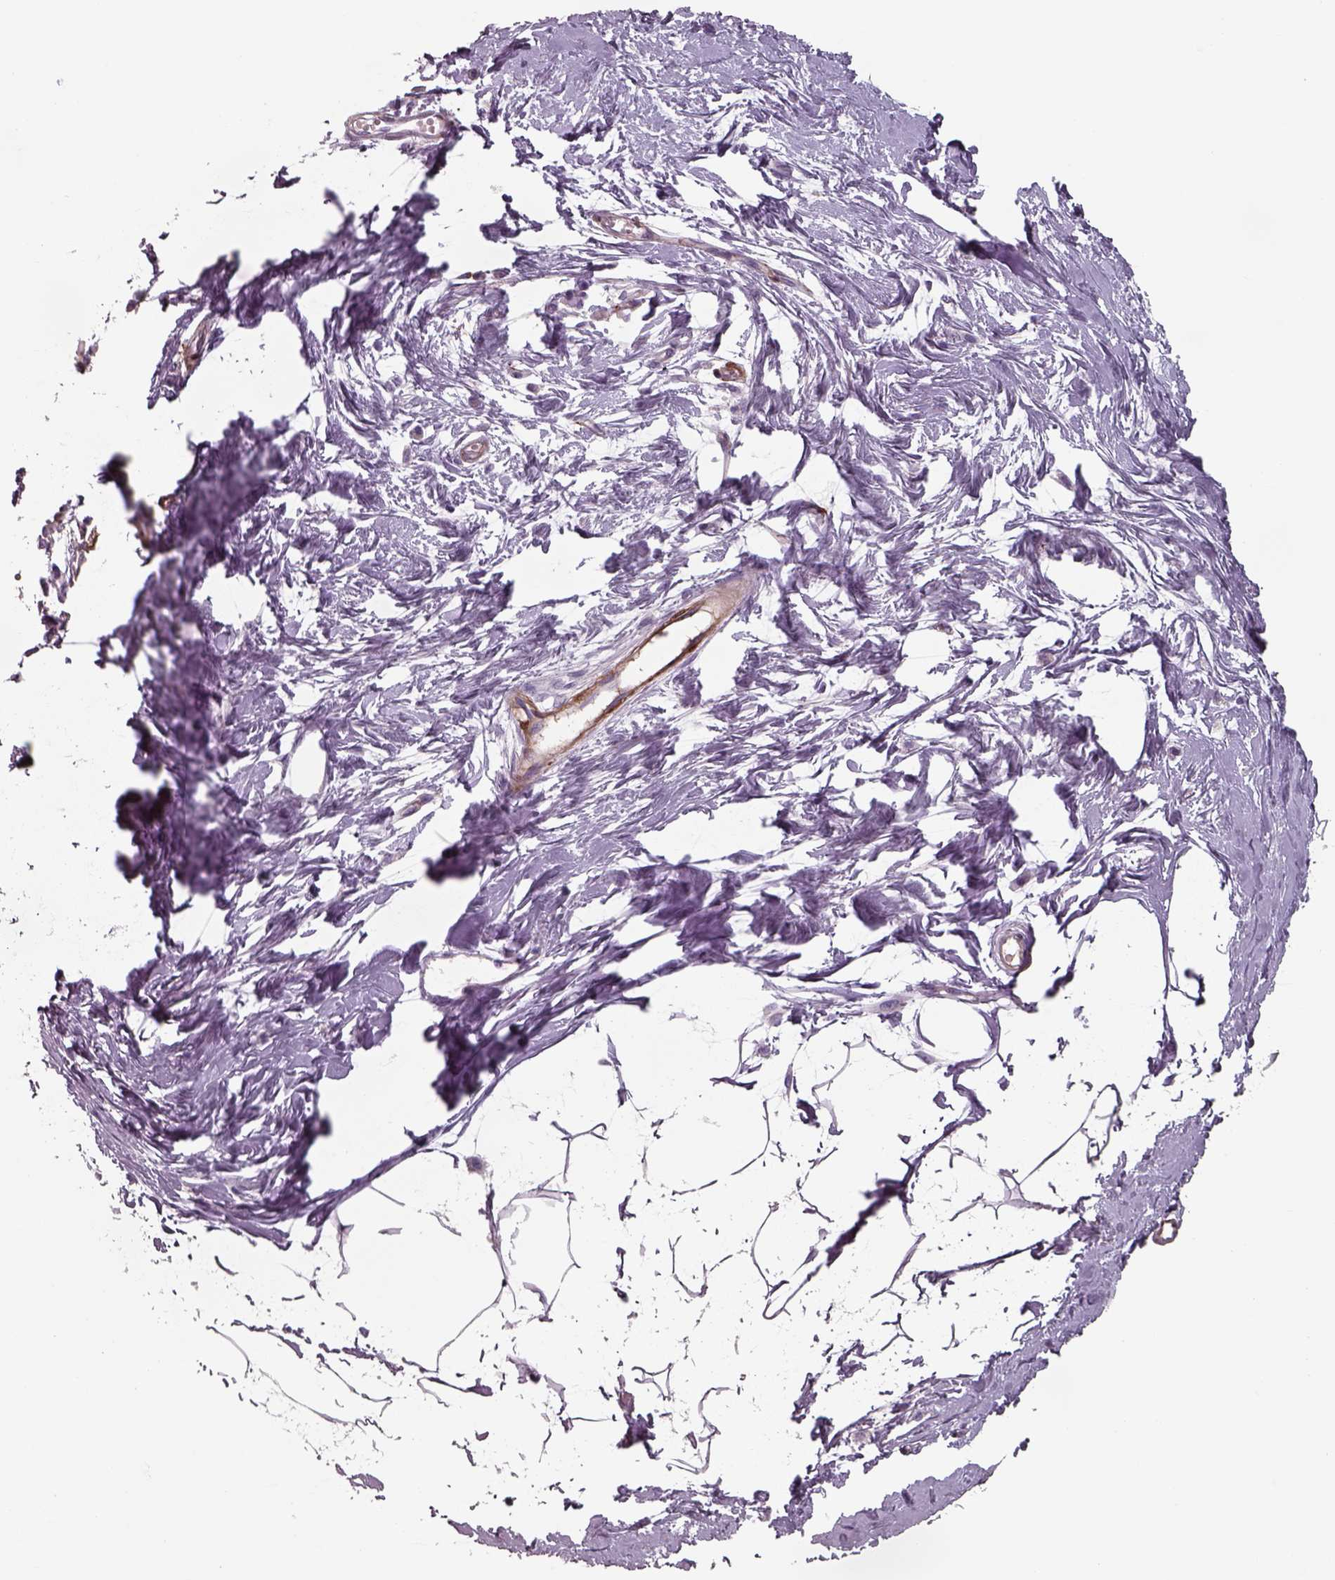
{"staining": {"intensity": "negative", "quantity": "none", "location": "none"}, "tissue": "breast", "cell_type": "Adipocytes", "image_type": "normal", "snomed": [{"axis": "morphology", "description": "Normal tissue, NOS"}, {"axis": "topography", "description": "Breast"}], "caption": "DAB immunohistochemical staining of normal human breast displays no significant positivity in adipocytes.", "gene": "ISYNA1", "patient": {"sex": "female", "age": 45}}